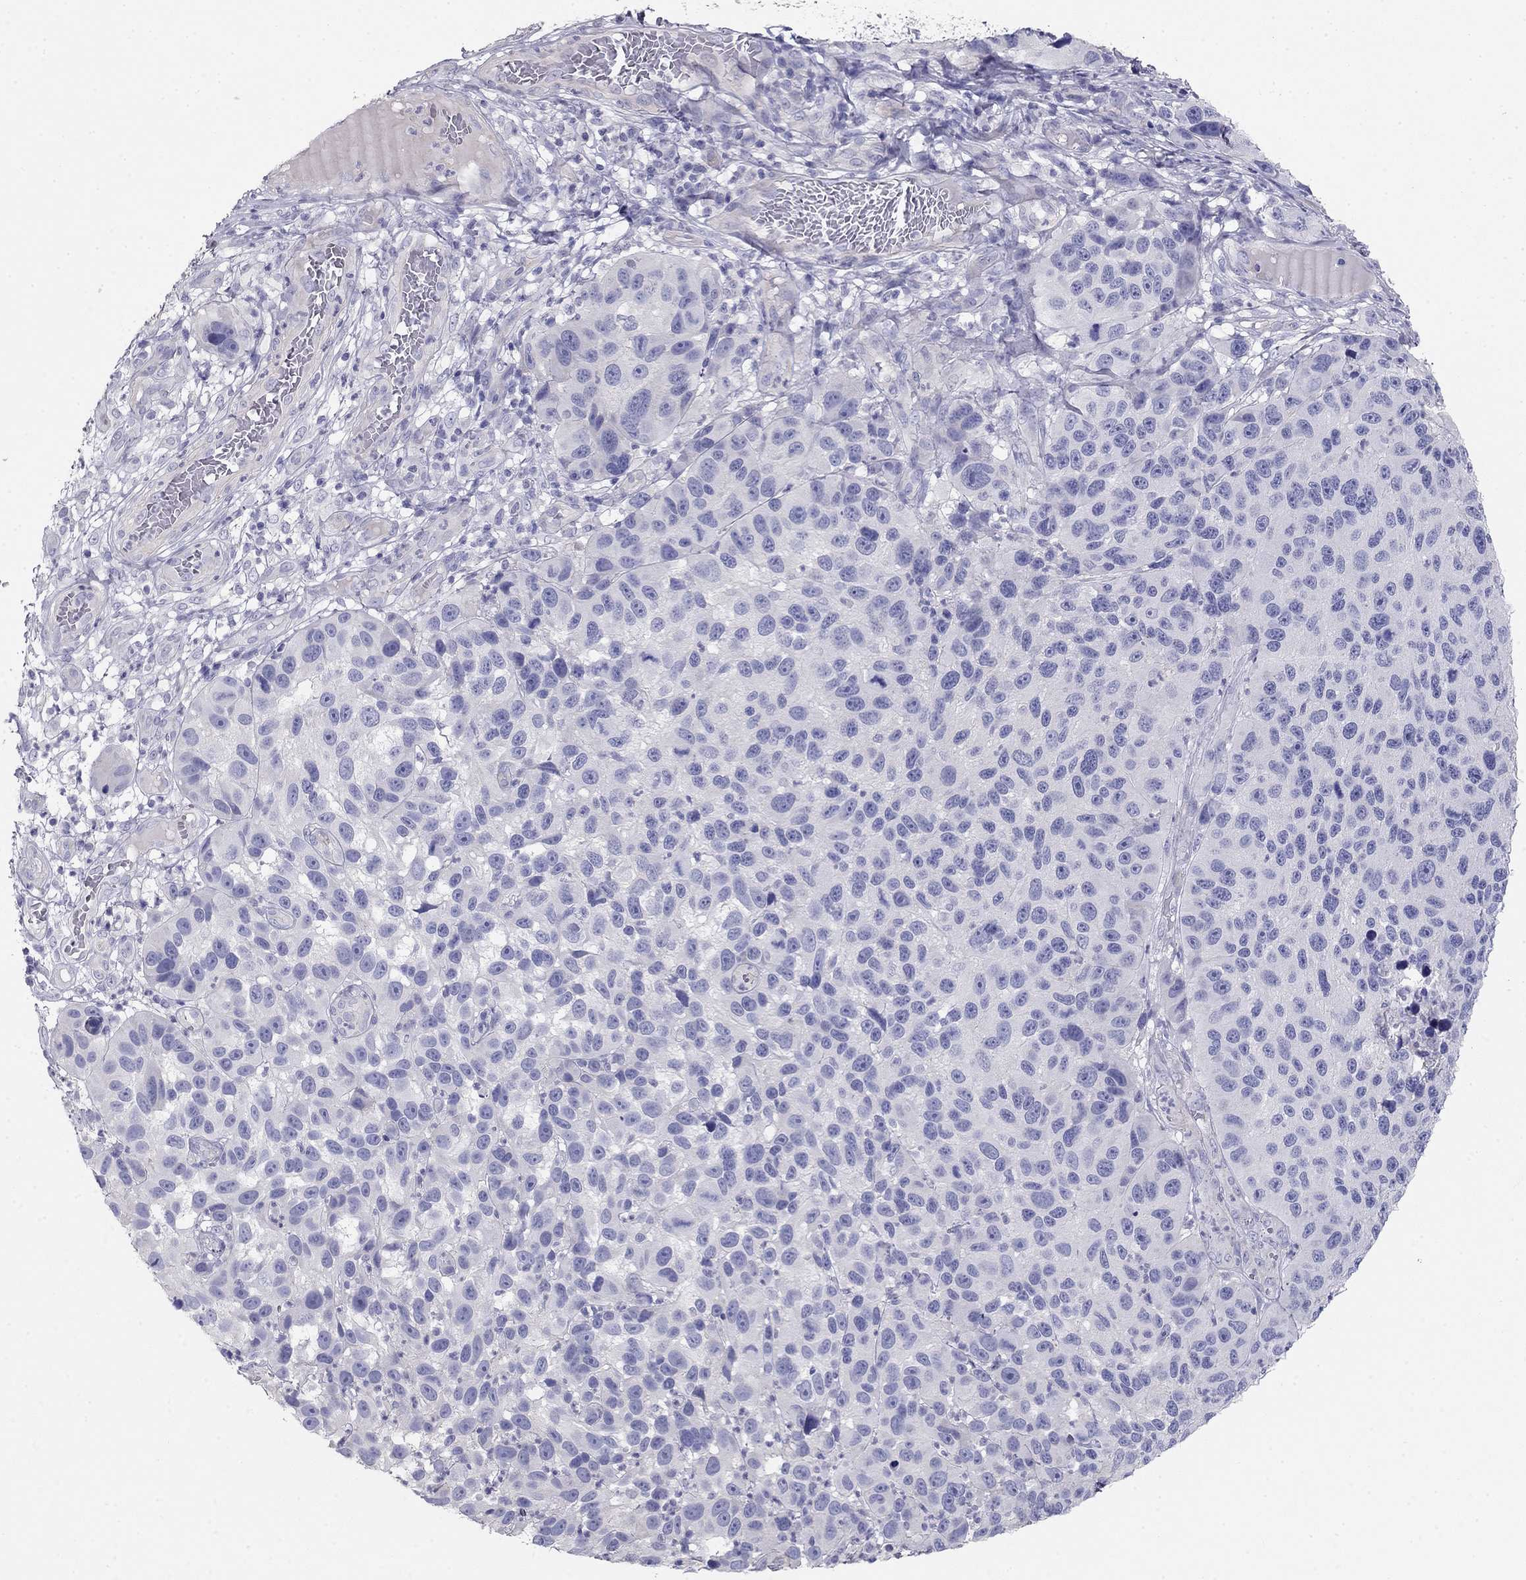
{"staining": {"intensity": "negative", "quantity": "none", "location": "none"}, "tissue": "melanoma", "cell_type": "Tumor cells", "image_type": "cancer", "snomed": [{"axis": "morphology", "description": "Malignant melanoma, NOS"}, {"axis": "topography", "description": "Skin"}], "caption": "Melanoma was stained to show a protein in brown. There is no significant staining in tumor cells.", "gene": "LY6H", "patient": {"sex": "male", "age": 53}}